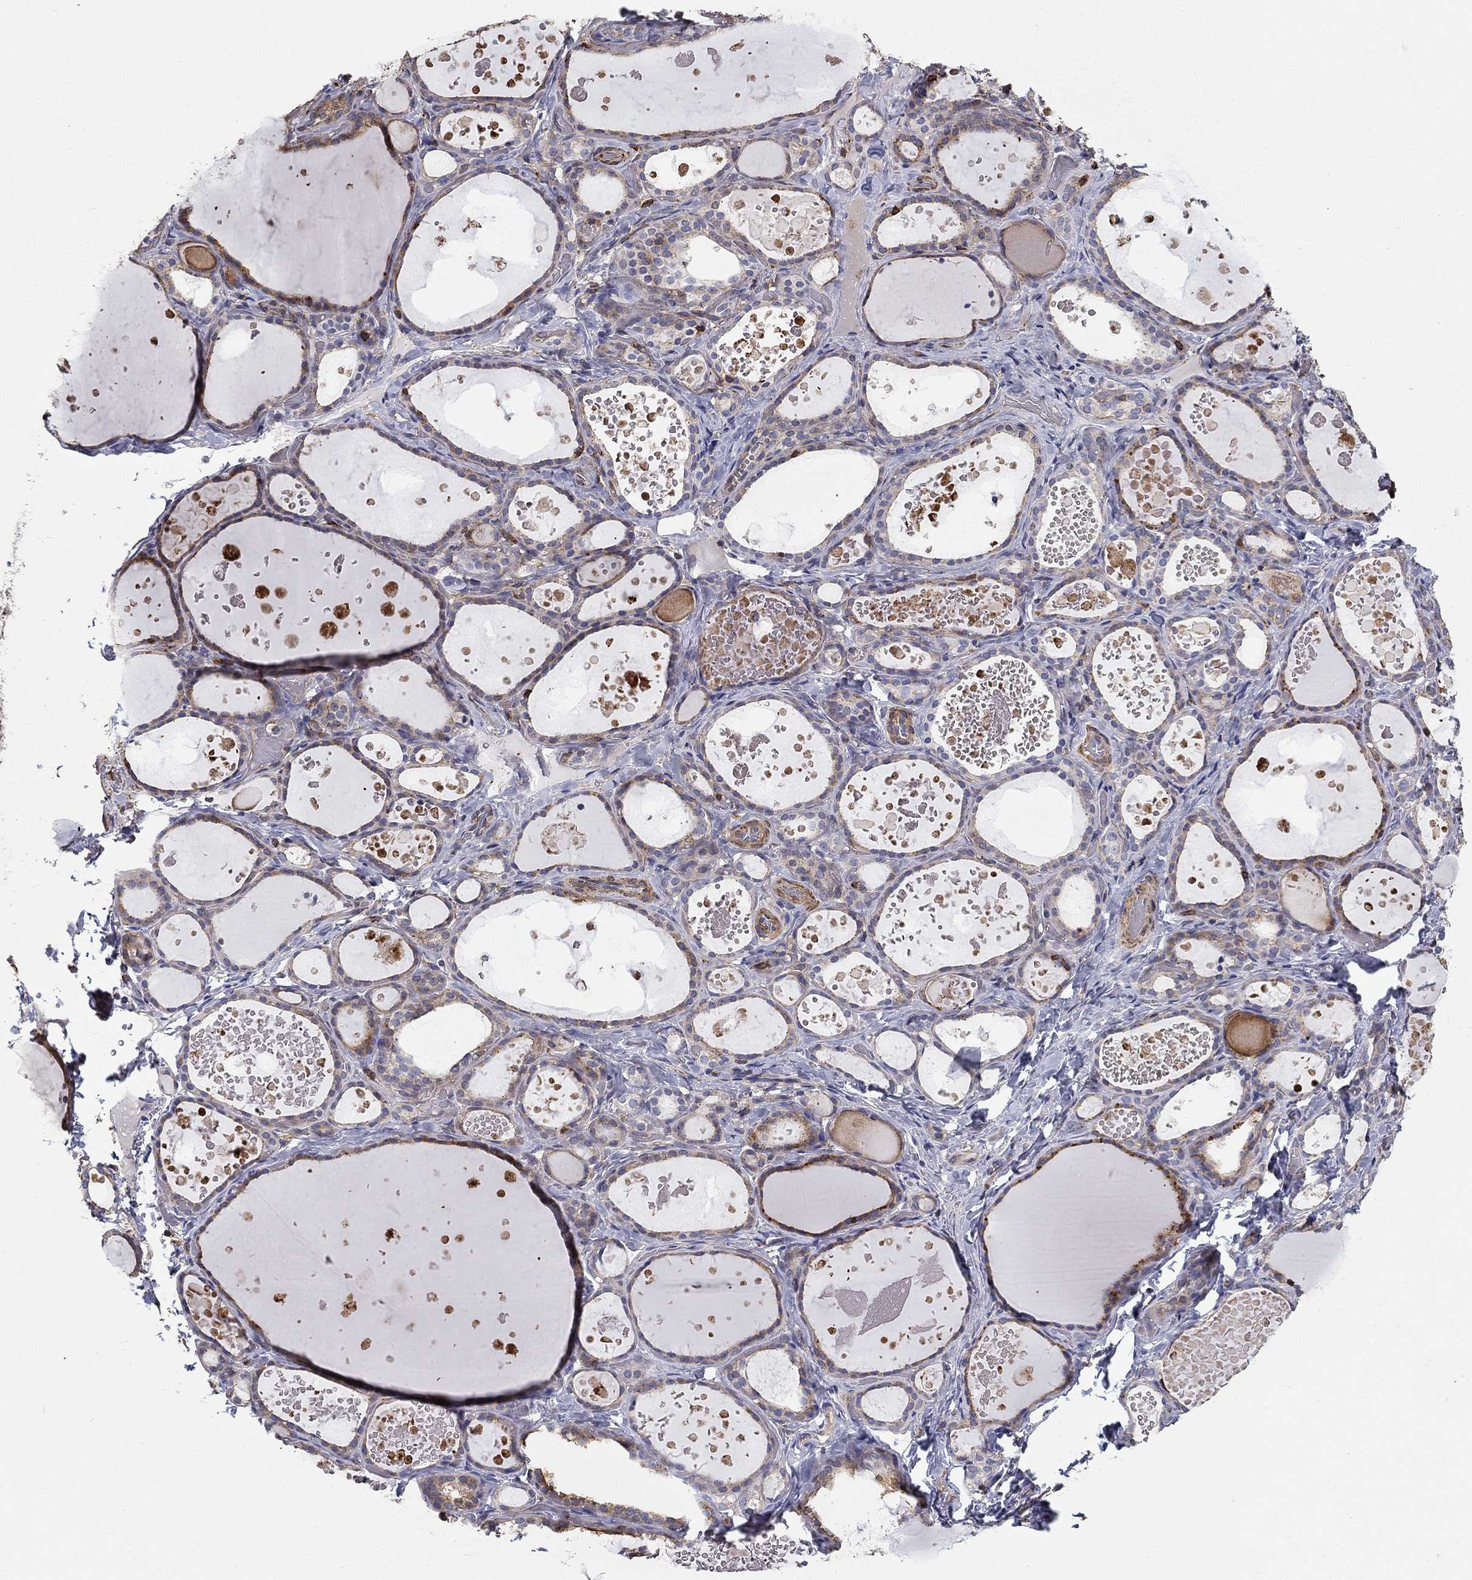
{"staining": {"intensity": "weak", "quantity": ">75%", "location": "cytoplasmic/membranous"}, "tissue": "thyroid gland", "cell_type": "Glandular cells", "image_type": "normal", "snomed": [{"axis": "morphology", "description": "Normal tissue, NOS"}, {"axis": "topography", "description": "Thyroid gland"}], "caption": "Protein expression by IHC displays weak cytoplasmic/membranous expression in about >75% of glandular cells in normal thyroid gland.", "gene": "NPHP1", "patient": {"sex": "female", "age": 56}}